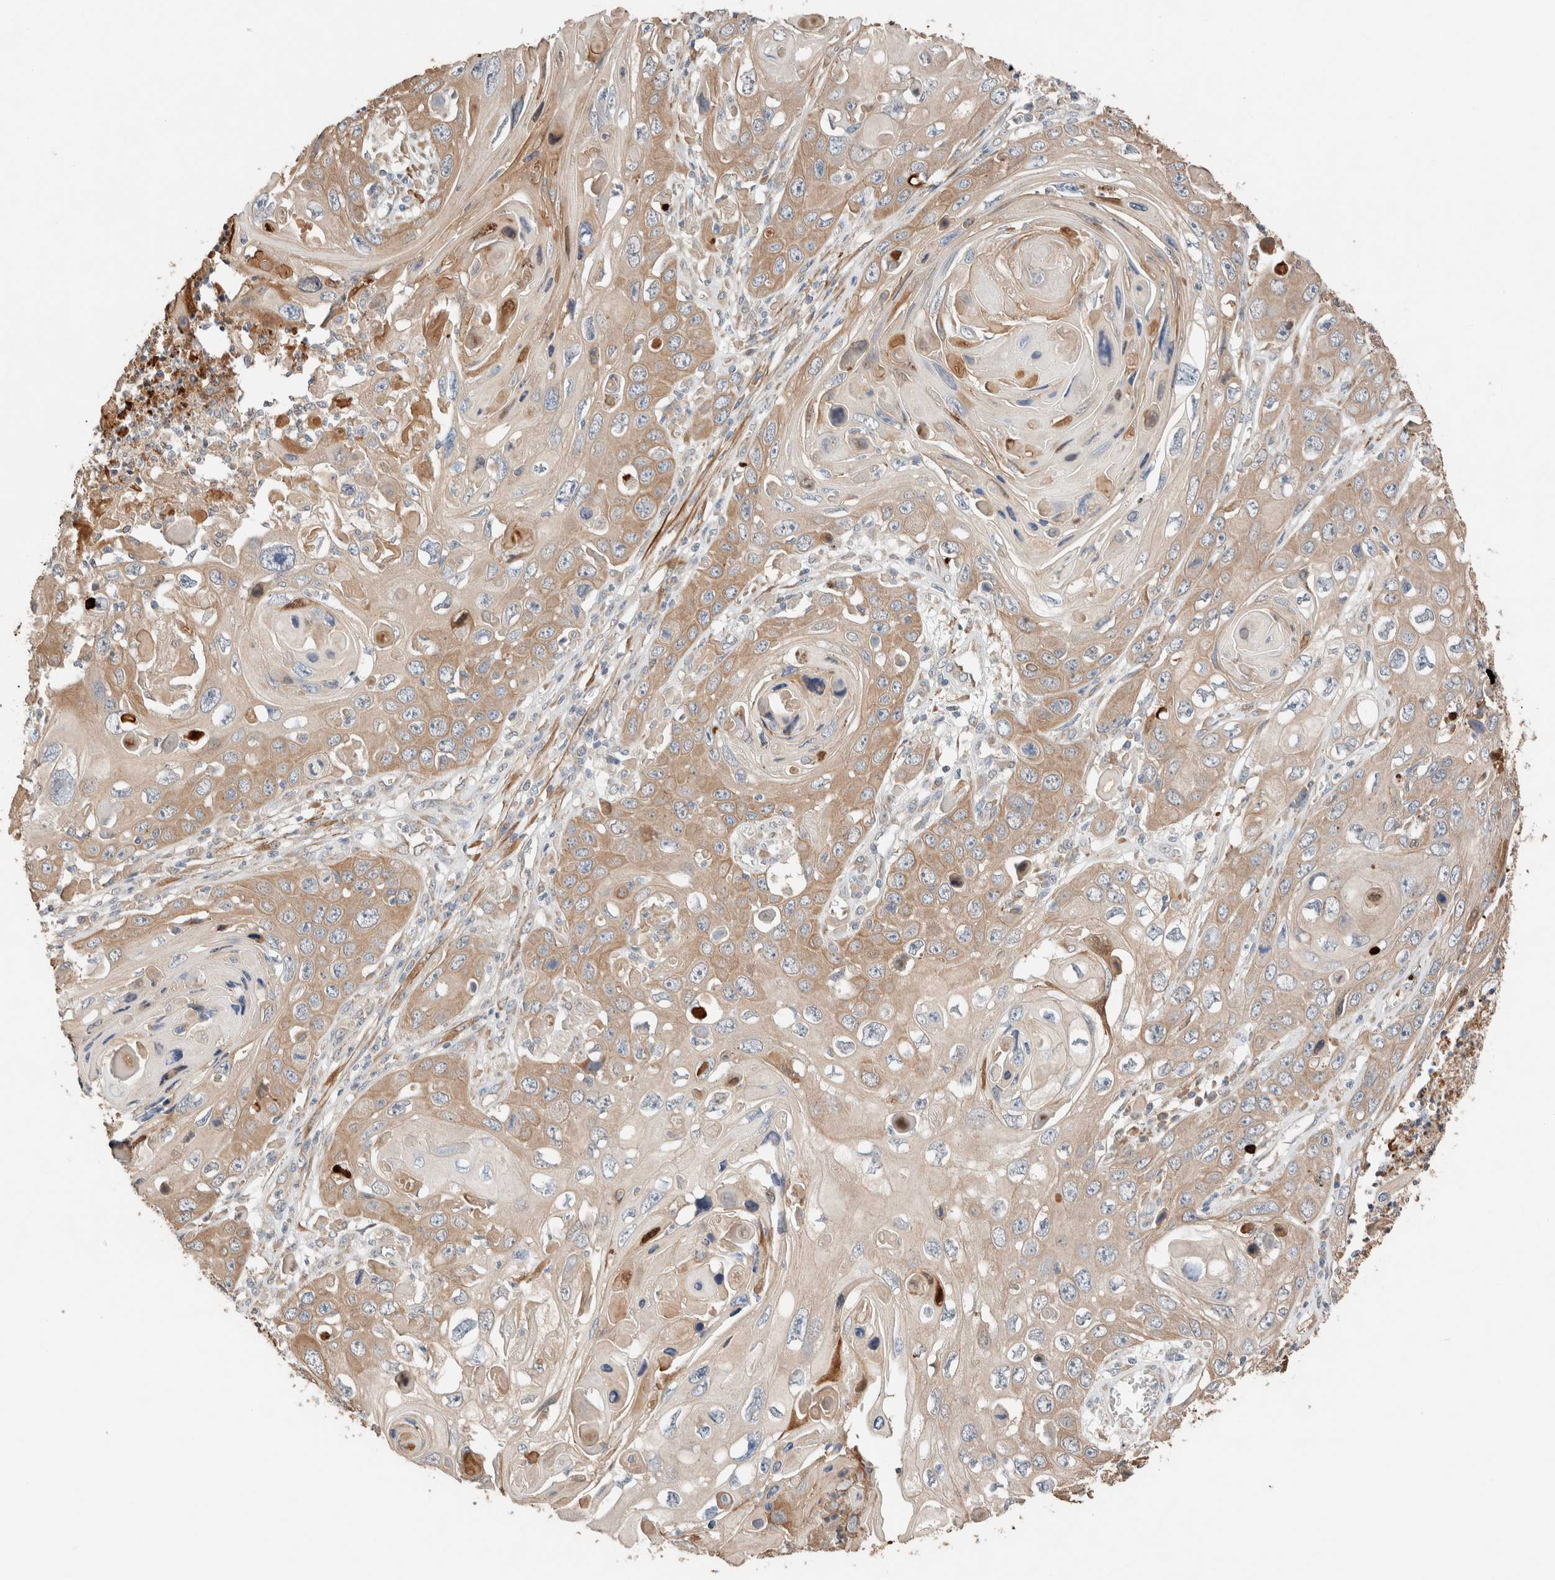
{"staining": {"intensity": "moderate", "quantity": ">75%", "location": "cytoplasmic/membranous"}, "tissue": "skin cancer", "cell_type": "Tumor cells", "image_type": "cancer", "snomed": [{"axis": "morphology", "description": "Squamous cell carcinoma, NOS"}, {"axis": "topography", "description": "Skin"}], "caption": "A photomicrograph of human squamous cell carcinoma (skin) stained for a protein reveals moderate cytoplasmic/membranous brown staining in tumor cells.", "gene": "TUBD1", "patient": {"sex": "male", "age": 55}}